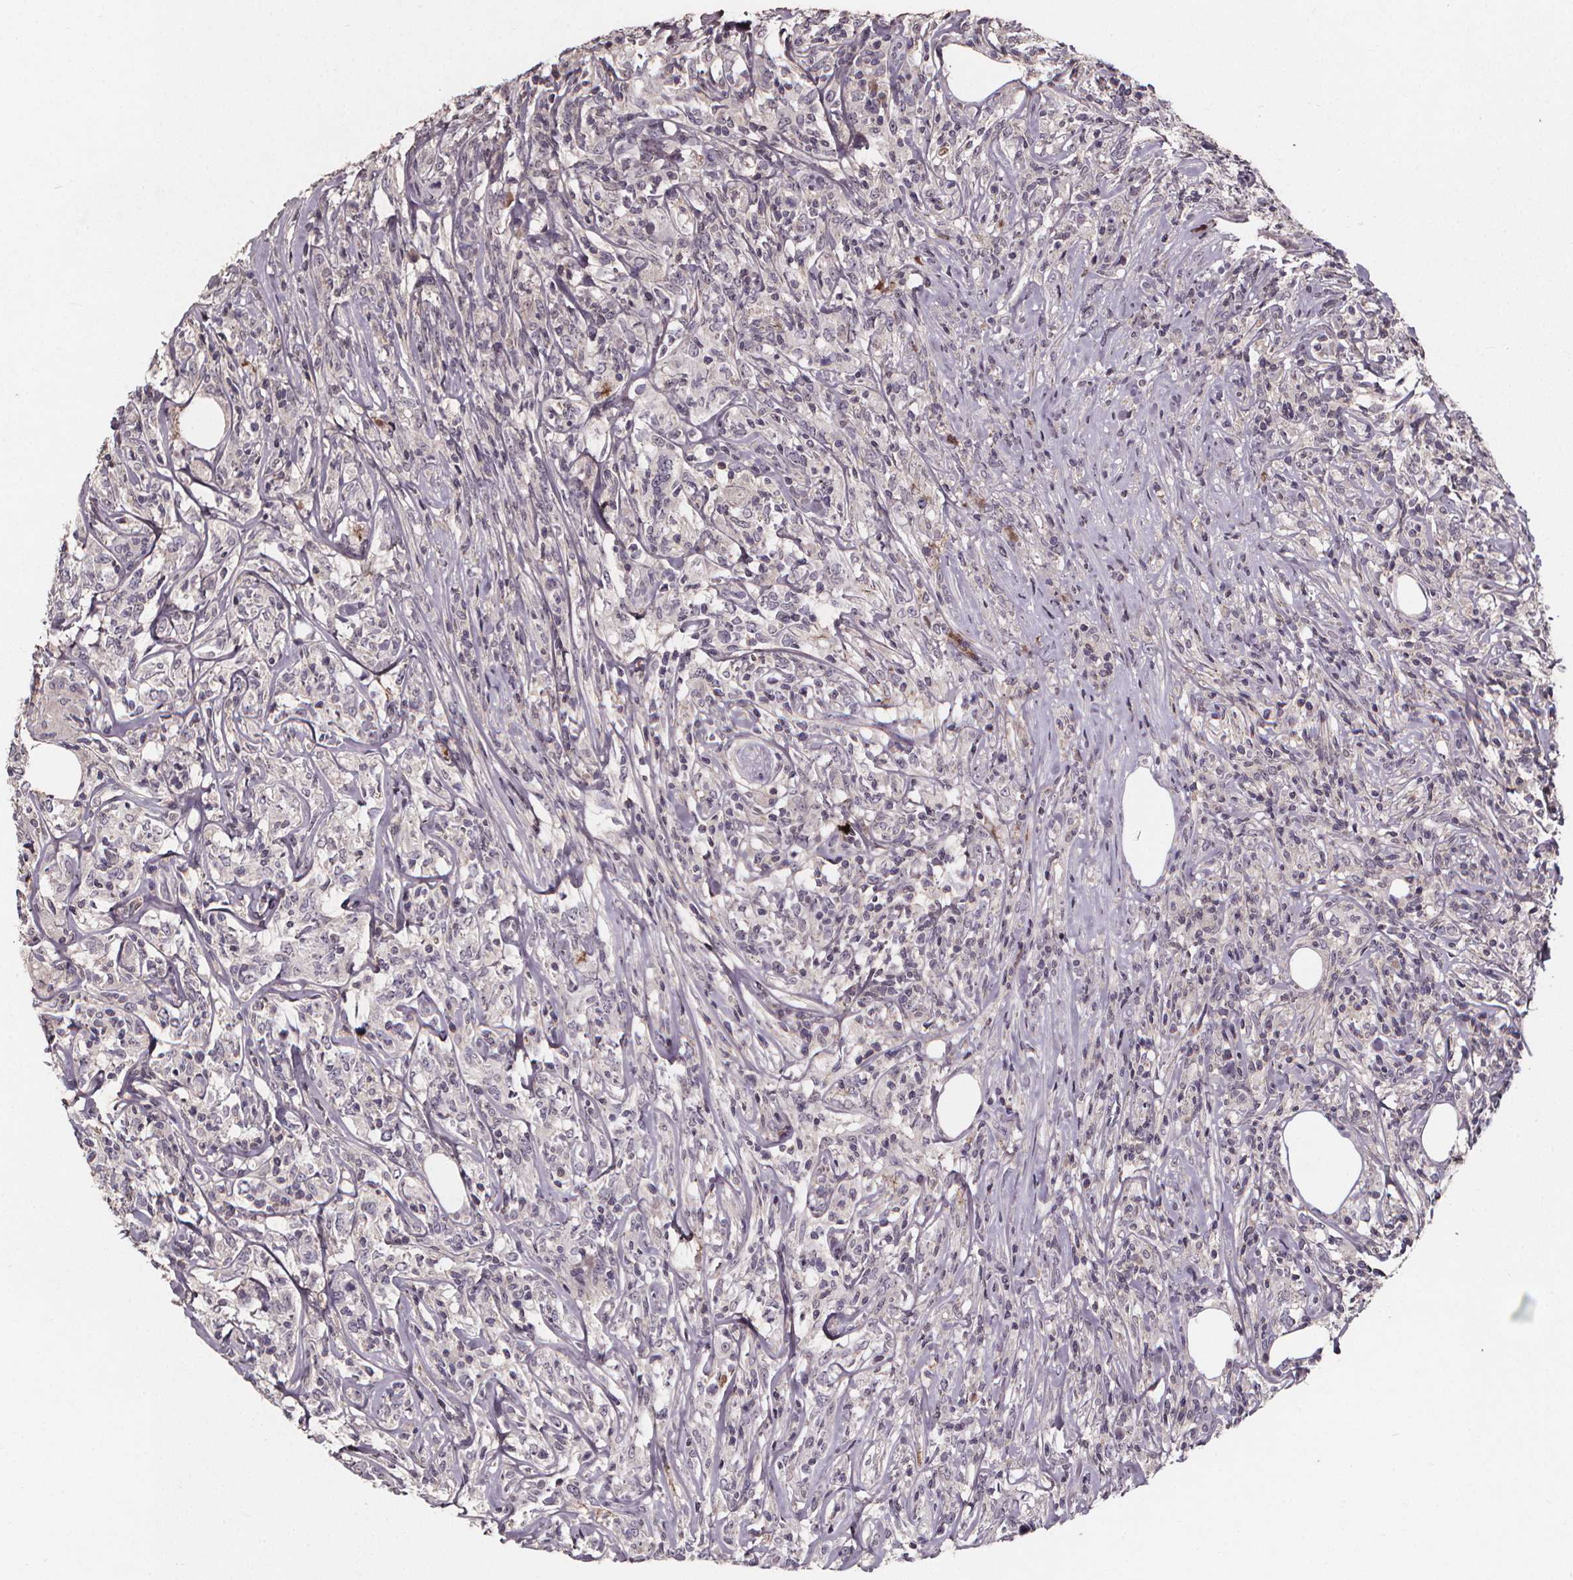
{"staining": {"intensity": "negative", "quantity": "none", "location": "none"}, "tissue": "lymphoma", "cell_type": "Tumor cells", "image_type": "cancer", "snomed": [{"axis": "morphology", "description": "Malignant lymphoma, non-Hodgkin's type, High grade"}, {"axis": "topography", "description": "Lymph node"}], "caption": "Immunohistochemistry (IHC) of human malignant lymphoma, non-Hodgkin's type (high-grade) exhibits no expression in tumor cells. Nuclei are stained in blue.", "gene": "SPAG8", "patient": {"sex": "female", "age": 84}}